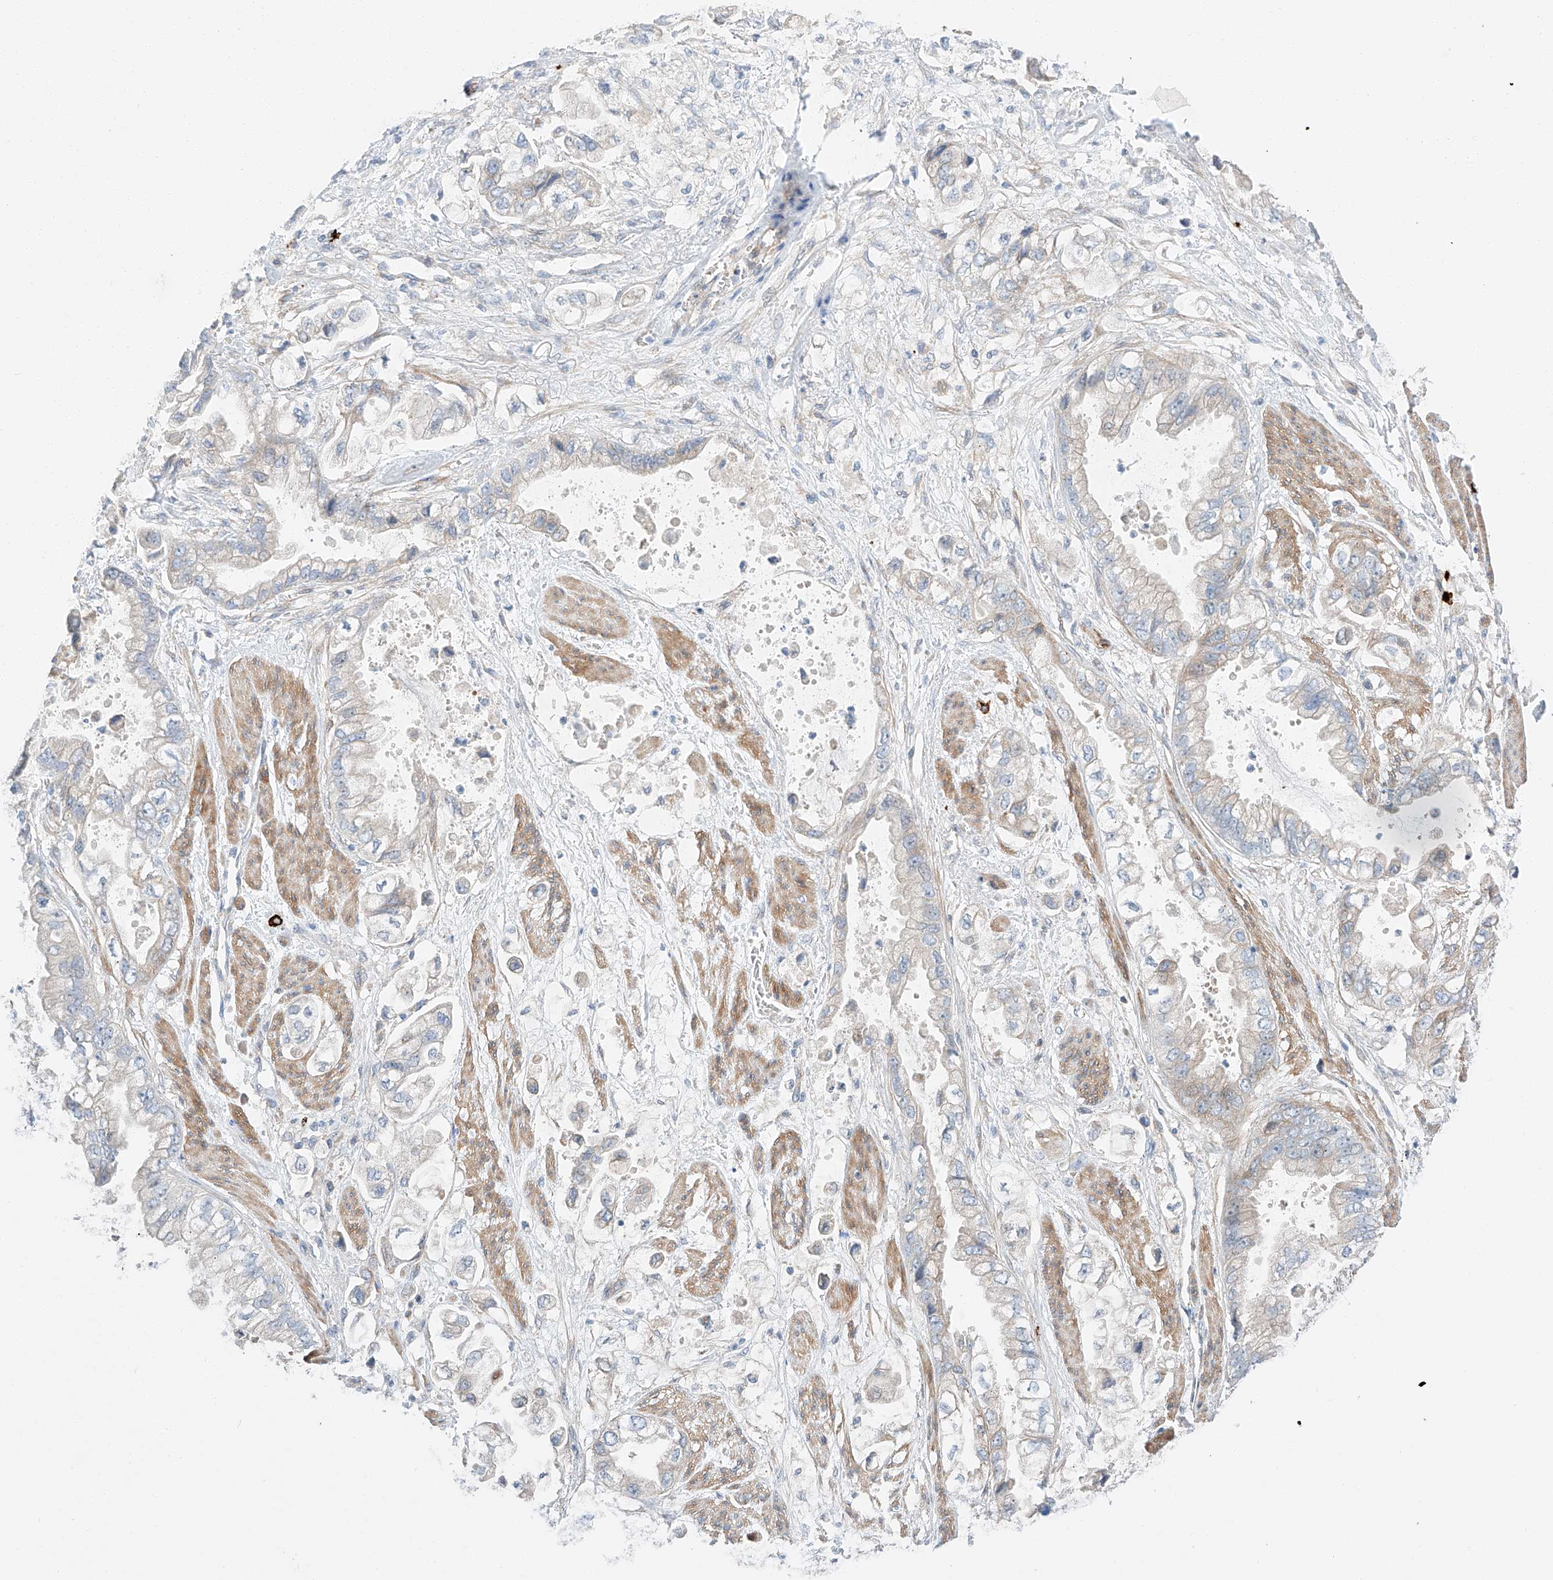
{"staining": {"intensity": "weak", "quantity": "<25%", "location": "cytoplasmic/membranous"}, "tissue": "stomach cancer", "cell_type": "Tumor cells", "image_type": "cancer", "snomed": [{"axis": "morphology", "description": "Adenocarcinoma, NOS"}, {"axis": "topography", "description": "Stomach"}], "caption": "This is a image of IHC staining of stomach adenocarcinoma, which shows no staining in tumor cells.", "gene": "MINDY4", "patient": {"sex": "male", "age": 62}}